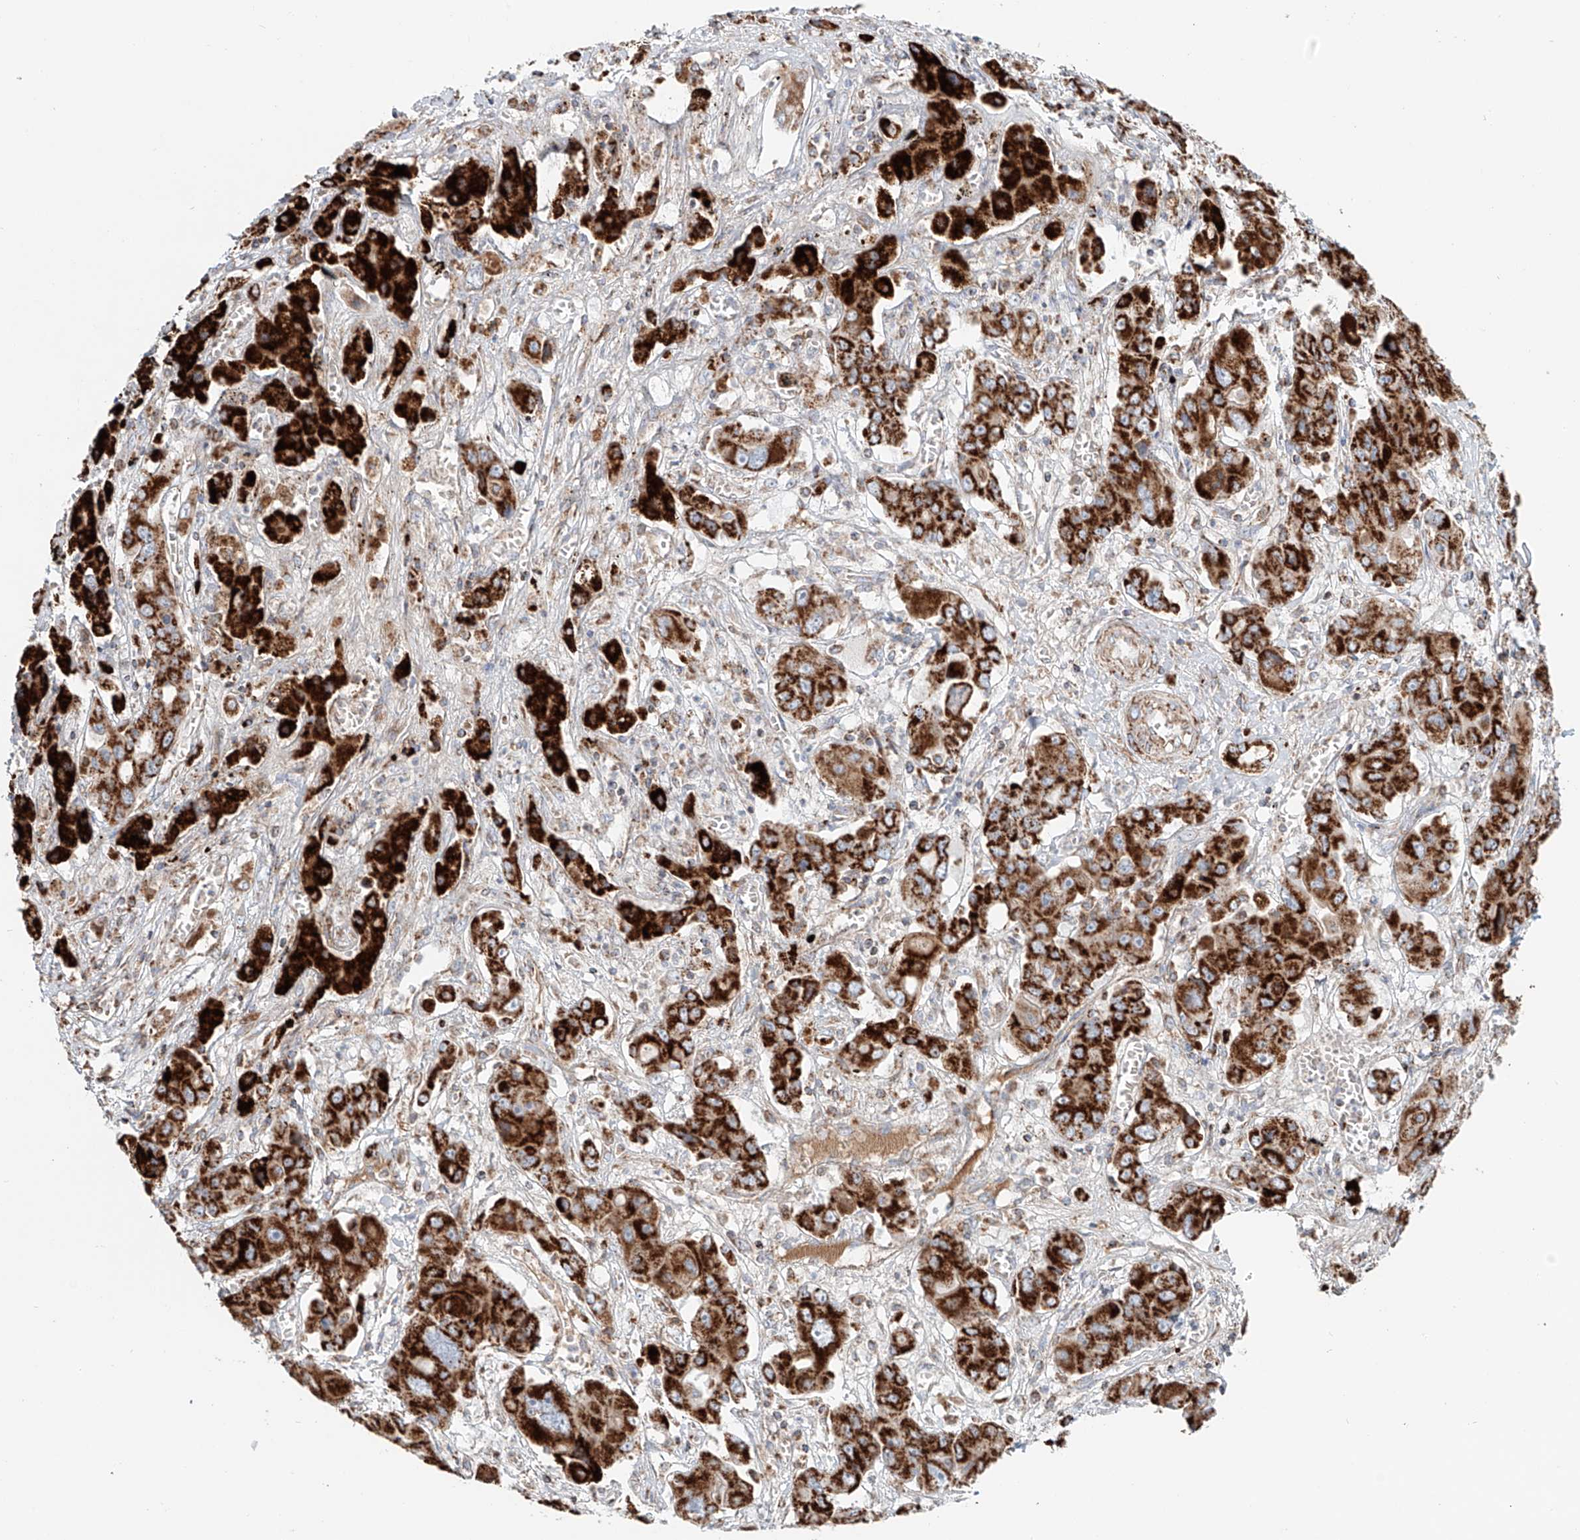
{"staining": {"intensity": "strong", "quantity": ">75%", "location": "cytoplasmic/membranous"}, "tissue": "liver cancer", "cell_type": "Tumor cells", "image_type": "cancer", "snomed": [{"axis": "morphology", "description": "Cholangiocarcinoma"}, {"axis": "topography", "description": "Liver"}], "caption": "An image showing strong cytoplasmic/membranous expression in approximately >75% of tumor cells in liver cancer (cholangiocarcinoma), as visualized by brown immunohistochemical staining.", "gene": "CARD10", "patient": {"sex": "male", "age": 67}}